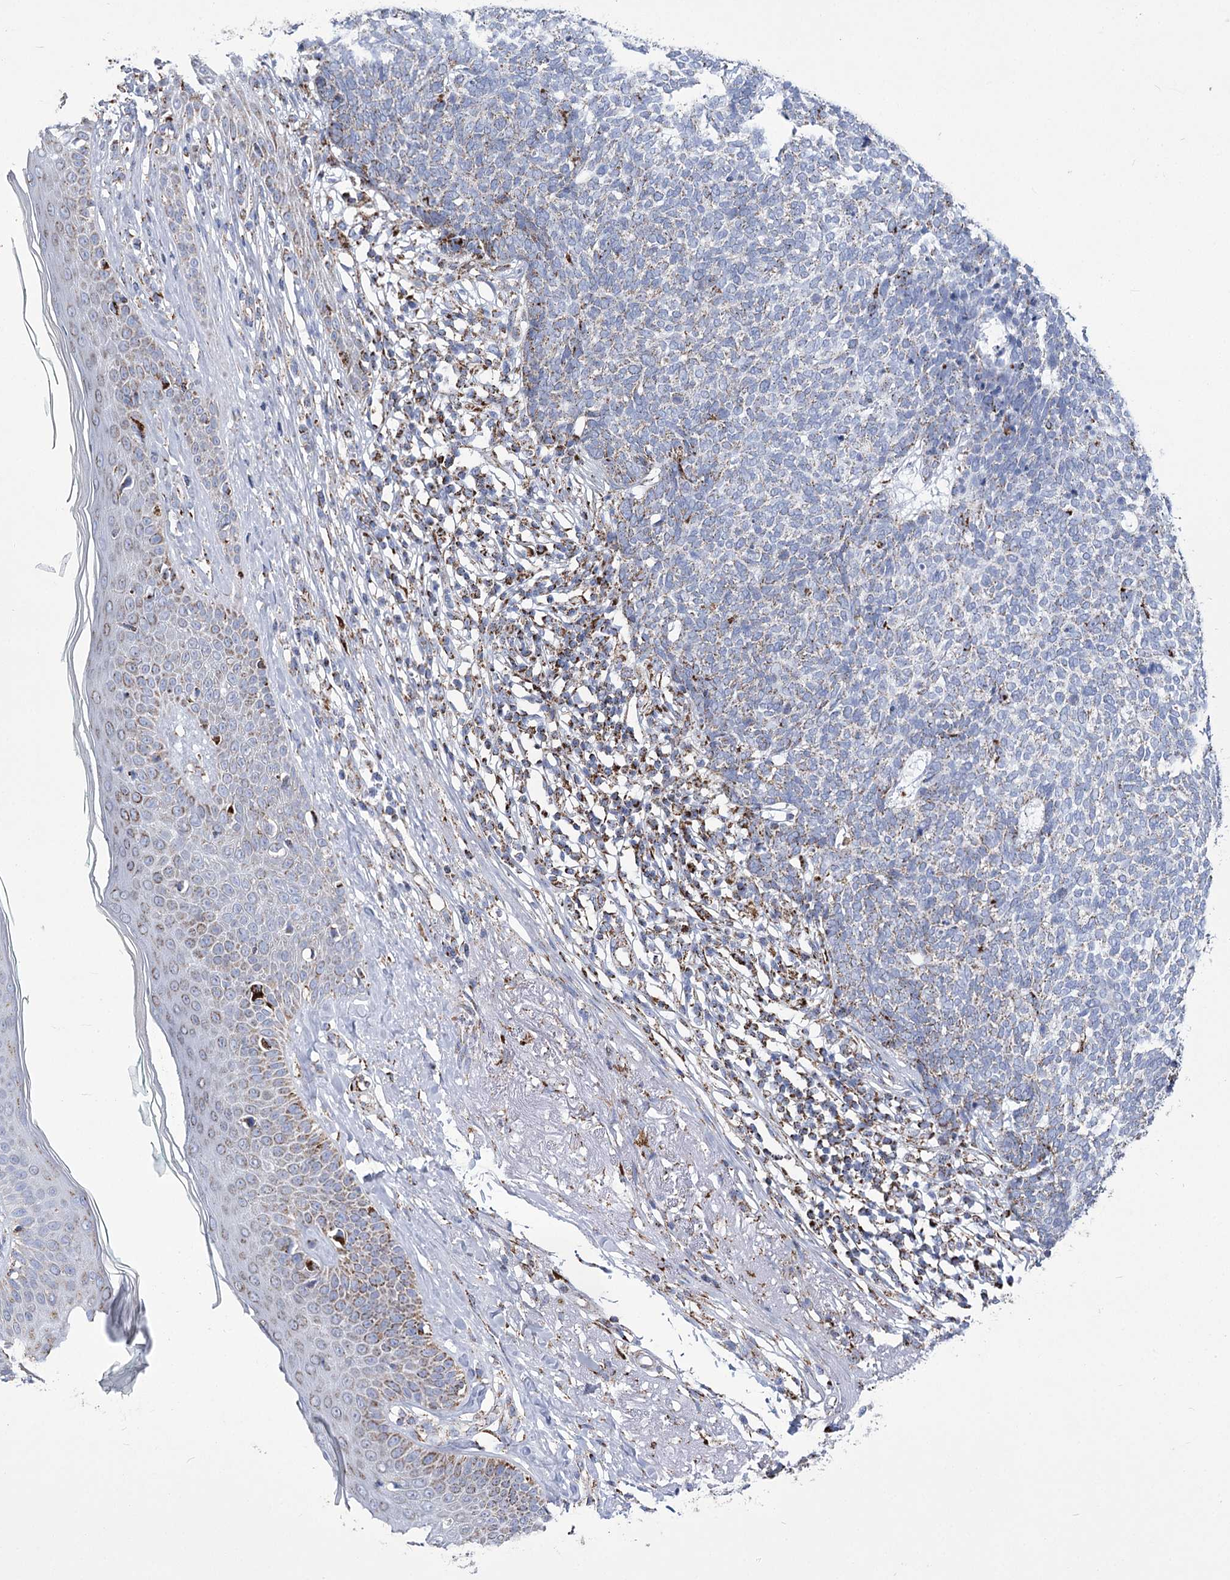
{"staining": {"intensity": "strong", "quantity": "<25%", "location": "cytoplasmic/membranous"}, "tissue": "skin cancer", "cell_type": "Tumor cells", "image_type": "cancer", "snomed": [{"axis": "morphology", "description": "Basal cell carcinoma"}, {"axis": "topography", "description": "Skin"}], "caption": "DAB immunohistochemical staining of skin basal cell carcinoma displays strong cytoplasmic/membranous protein expression in approximately <25% of tumor cells.", "gene": "PDHB", "patient": {"sex": "female", "age": 84}}